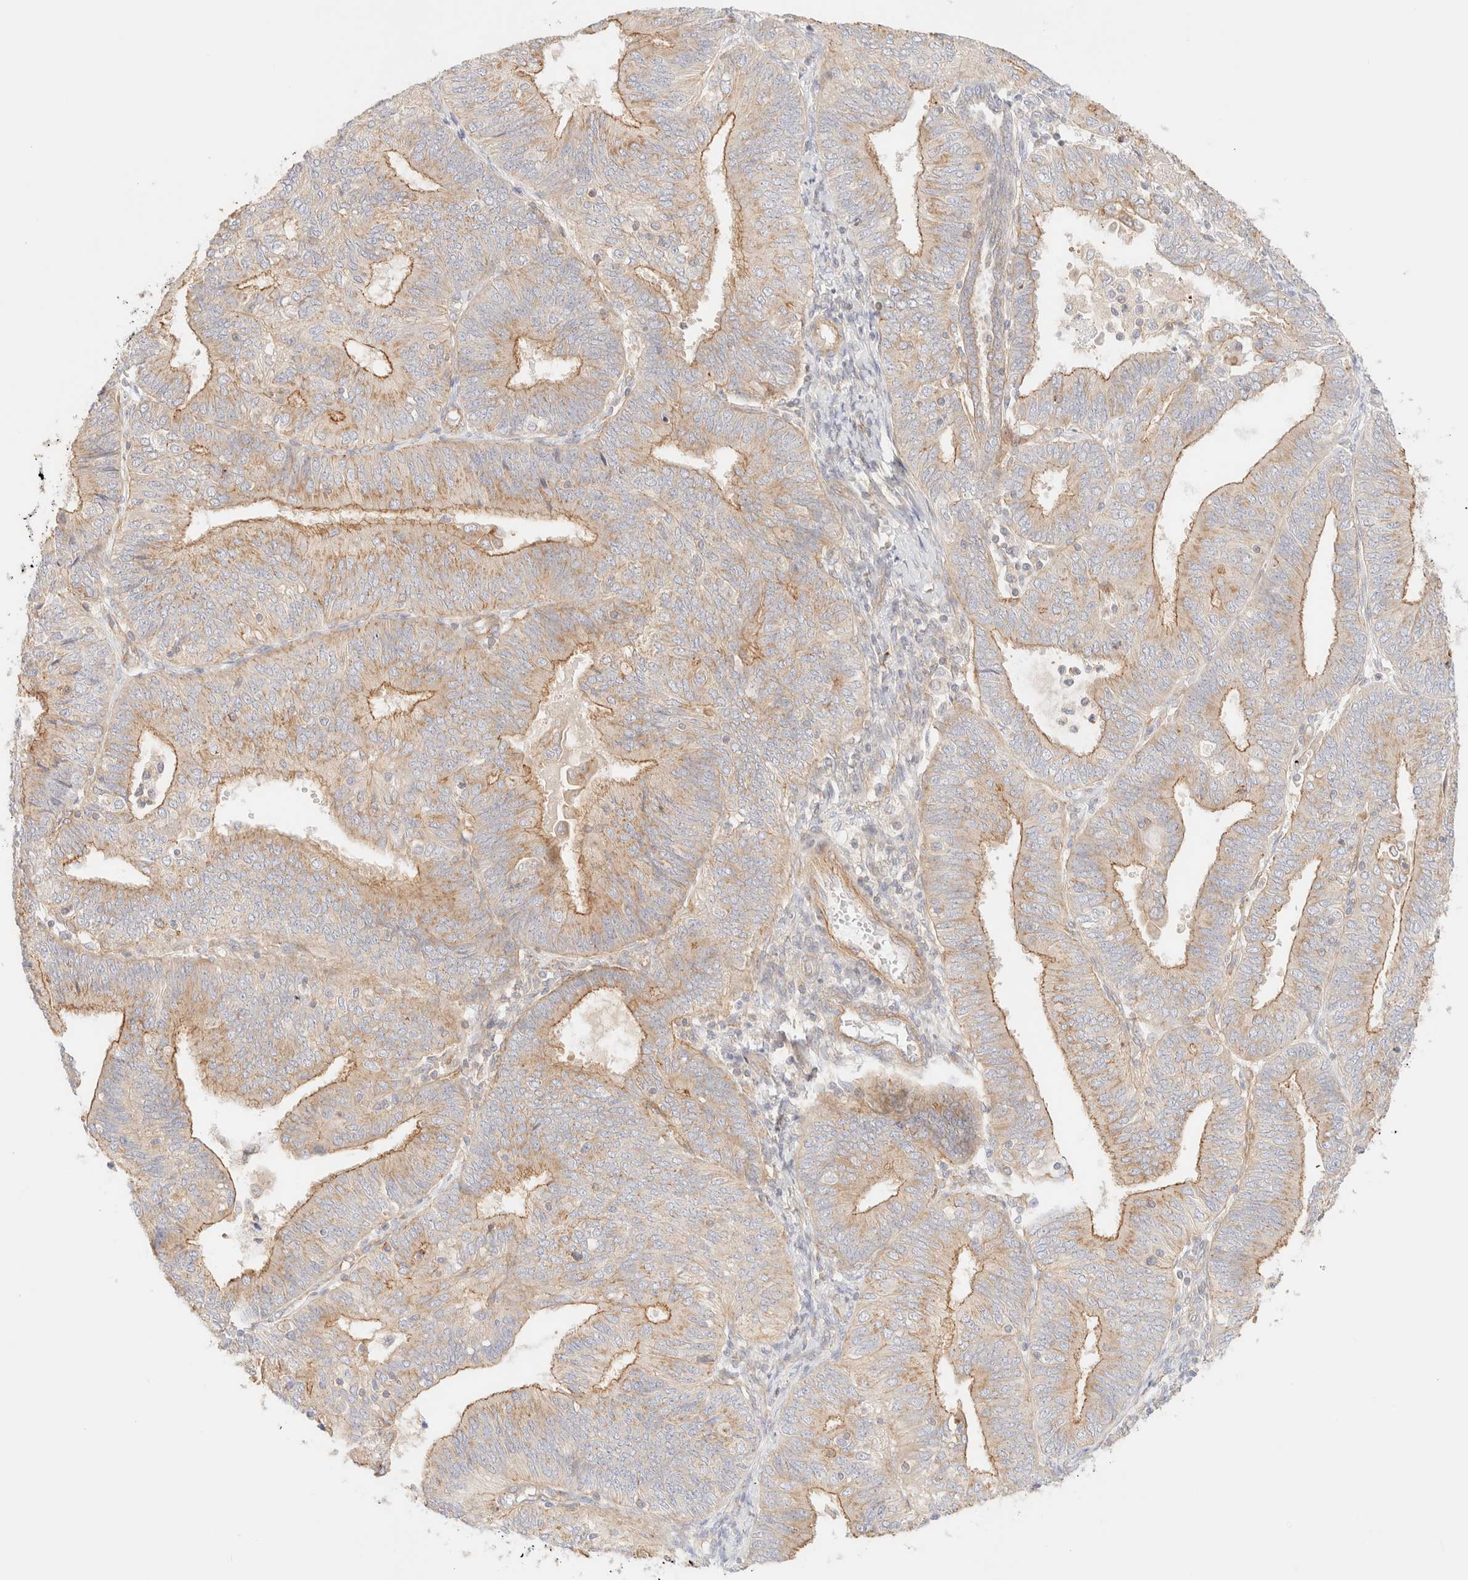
{"staining": {"intensity": "weak", "quantity": ">75%", "location": "cytoplasmic/membranous"}, "tissue": "endometrial cancer", "cell_type": "Tumor cells", "image_type": "cancer", "snomed": [{"axis": "morphology", "description": "Adenocarcinoma, NOS"}, {"axis": "topography", "description": "Endometrium"}], "caption": "IHC micrograph of neoplastic tissue: endometrial cancer stained using immunohistochemistry reveals low levels of weak protein expression localized specifically in the cytoplasmic/membranous of tumor cells, appearing as a cytoplasmic/membranous brown color.", "gene": "MYO10", "patient": {"sex": "female", "age": 58}}